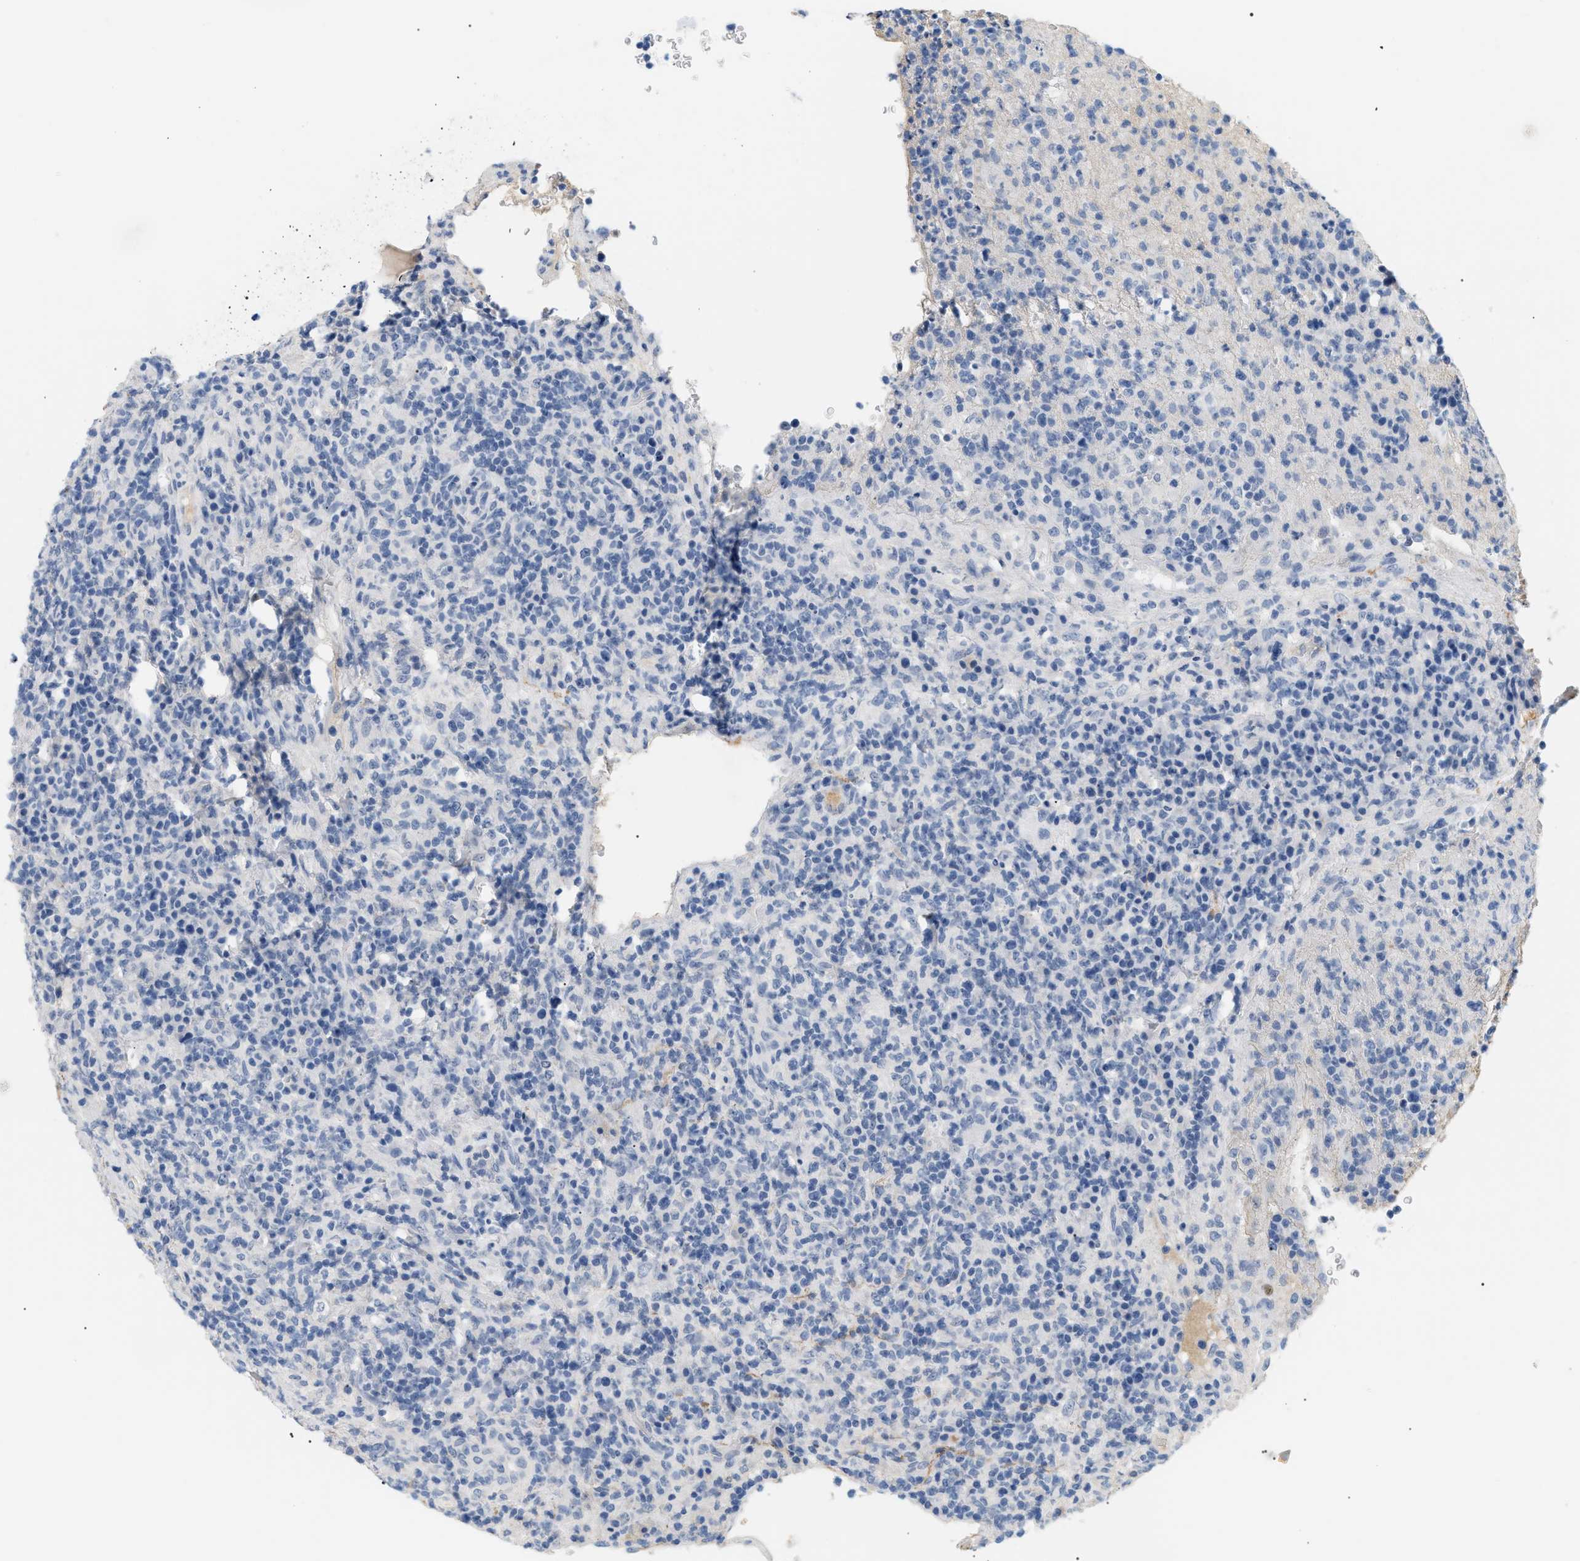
{"staining": {"intensity": "negative", "quantity": "none", "location": "none"}, "tissue": "lymphoma", "cell_type": "Tumor cells", "image_type": "cancer", "snomed": [{"axis": "morphology", "description": "Malignant lymphoma, non-Hodgkin's type, High grade"}, {"axis": "topography", "description": "Lymph node"}], "caption": "Immunohistochemistry micrograph of neoplastic tissue: malignant lymphoma, non-Hodgkin's type (high-grade) stained with DAB (3,3'-diaminobenzidine) exhibits no significant protein positivity in tumor cells.", "gene": "CFH", "patient": {"sex": "female", "age": 76}}